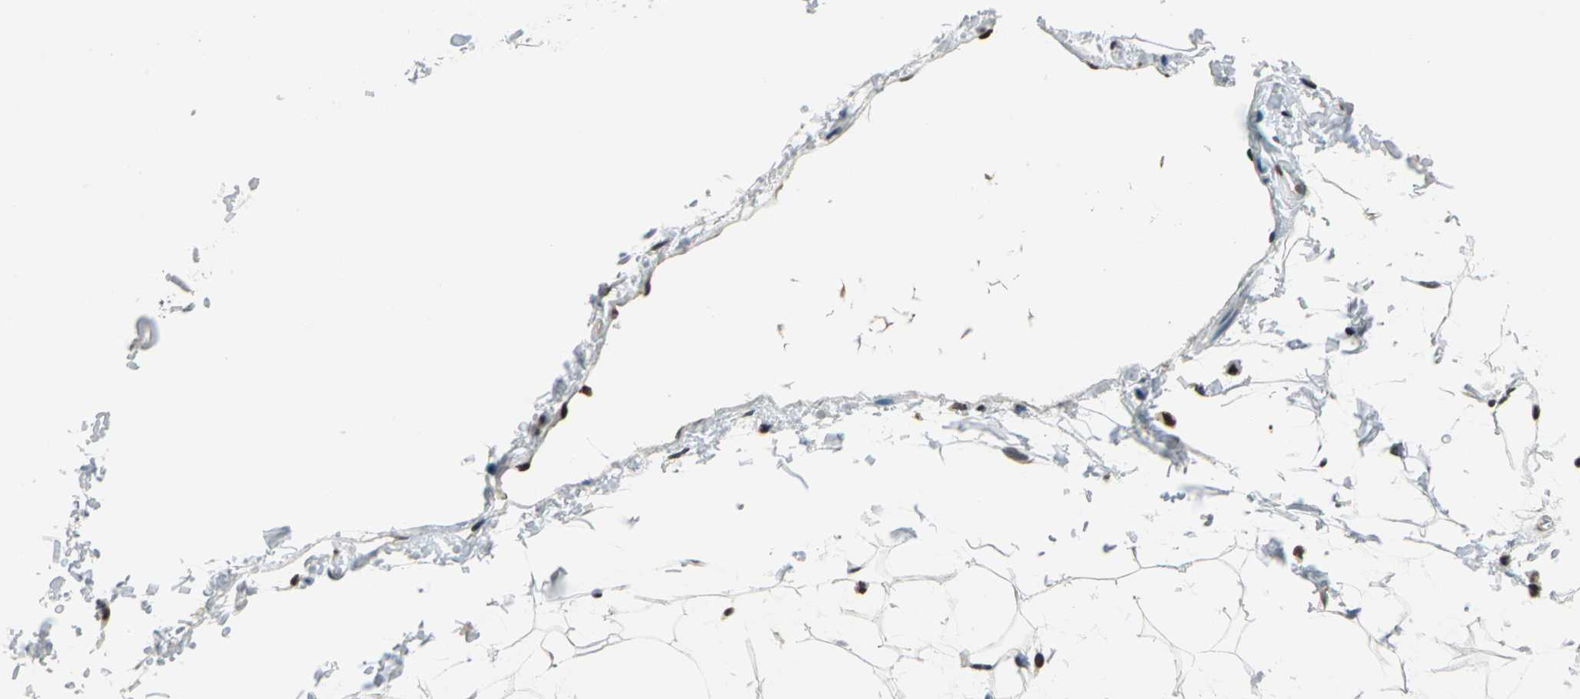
{"staining": {"intensity": "moderate", "quantity": ">75%", "location": "nuclear"}, "tissue": "adipose tissue", "cell_type": "Adipocytes", "image_type": "normal", "snomed": [{"axis": "morphology", "description": "Normal tissue, NOS"}, {"axis": "topography", "description": "Soft tissue"}], "caption": "Immunohistochemical staining of normal adipose tissue demonstrates >75% levels of moderate nuclear protein positivity in about >75% of adipocytes.", "gene": "RBM14", "patient": {"sex": "male", "age": 72}}